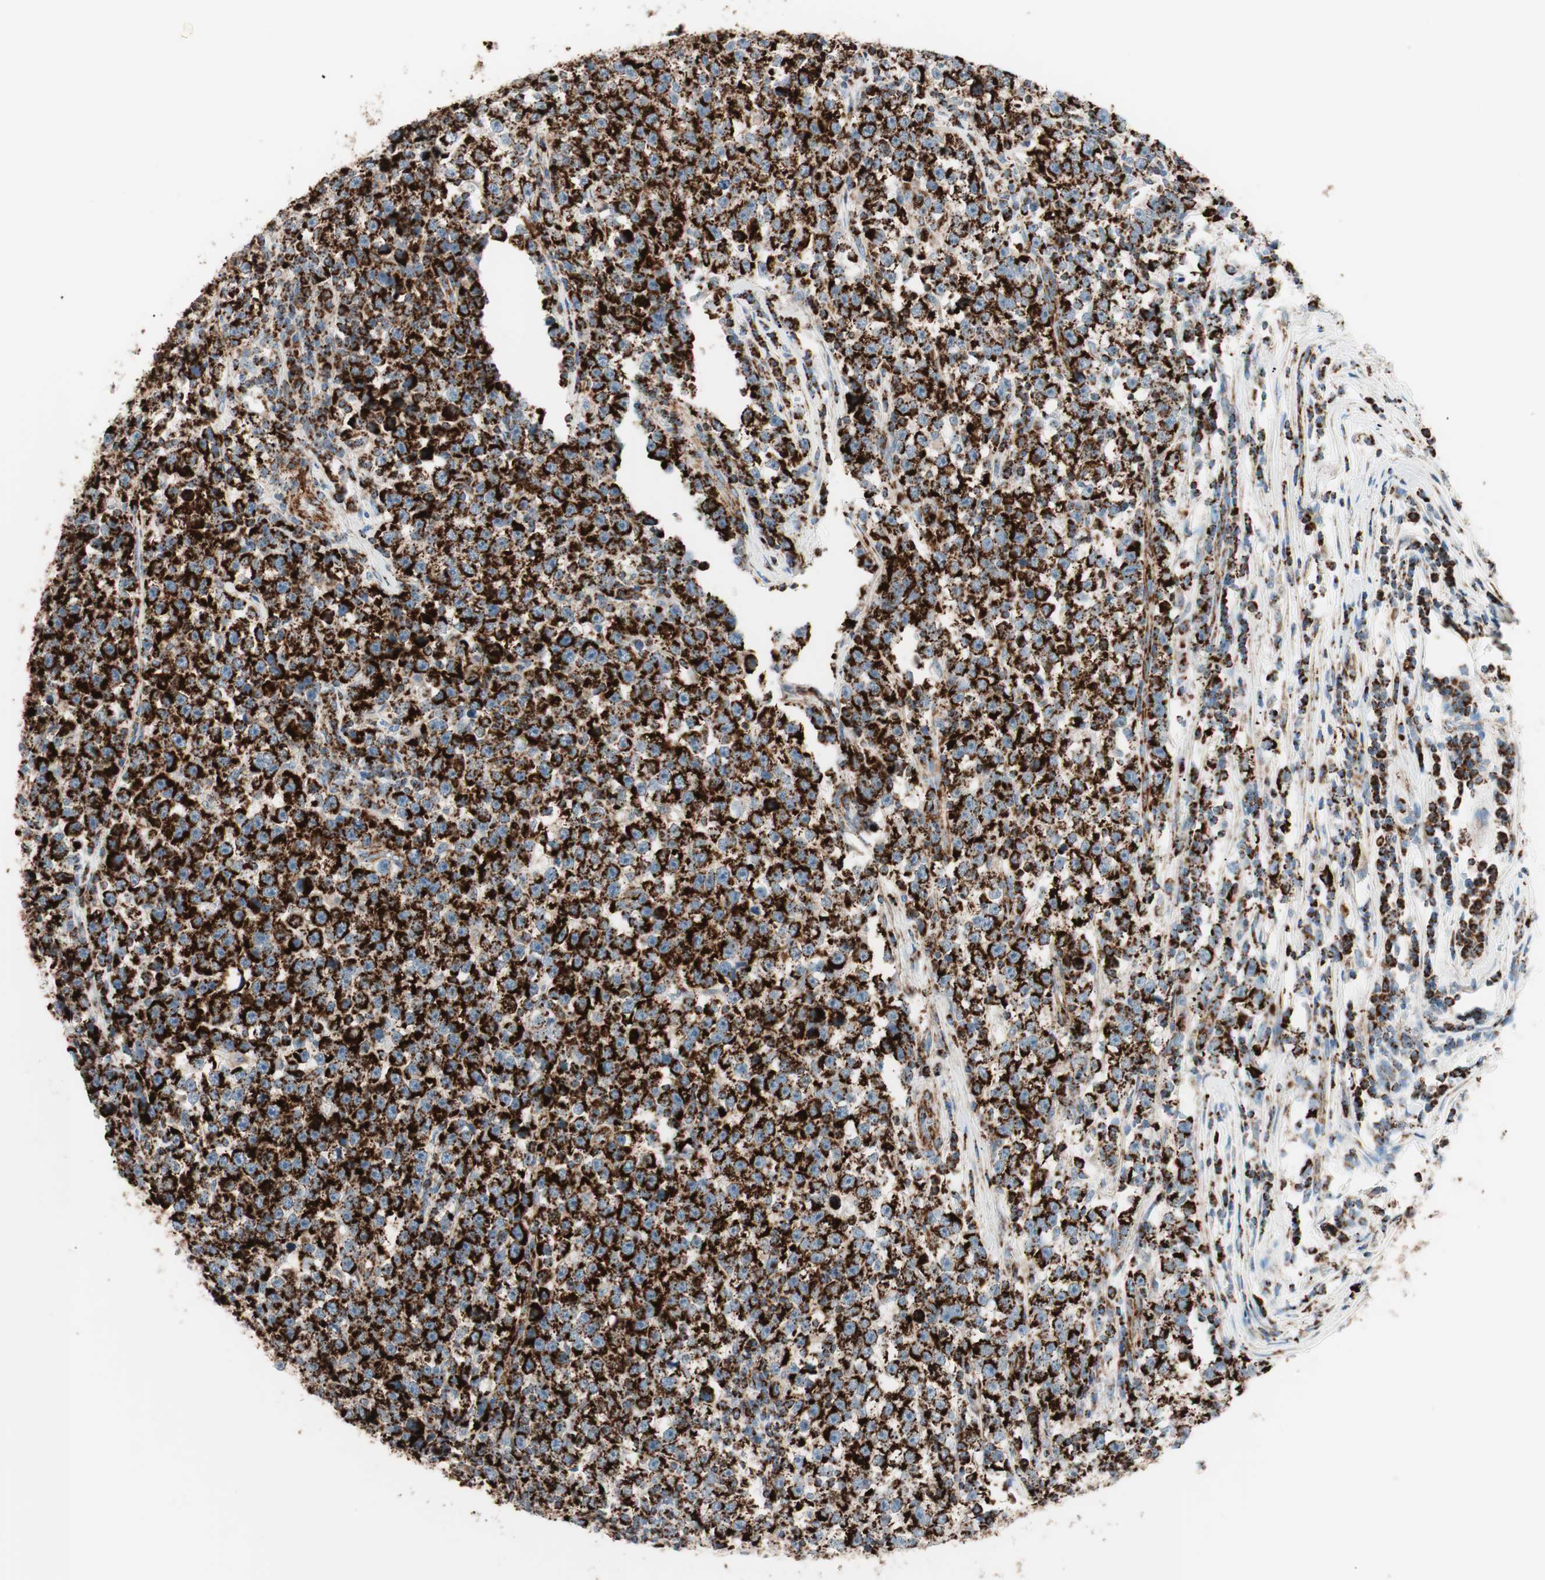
{"staining": {"intensity": "strong", "quantity": ">75%", "location": "cytoplasmic/membranous"}, "tissue": "testis cancer", "cell_type": "Tumor cells", "image_type": "cancer", "snomed": [{"axis": "morphology", "description": "Seminoma, NOS"}, {"axis": "topography", "description": "Testis"}], "caption": "Immunohistochemical staining of human testis cancer demonstrates high levels of strong cytoplasmic/membranous protein positivity in approximately >75% of tumor cells. (DAB (3,3'-diaminobenzidine) IHC with brightfield microscopy, high magnification).", "gene": "TOMM20", "patient": {"sex": "male", "age": 43}}